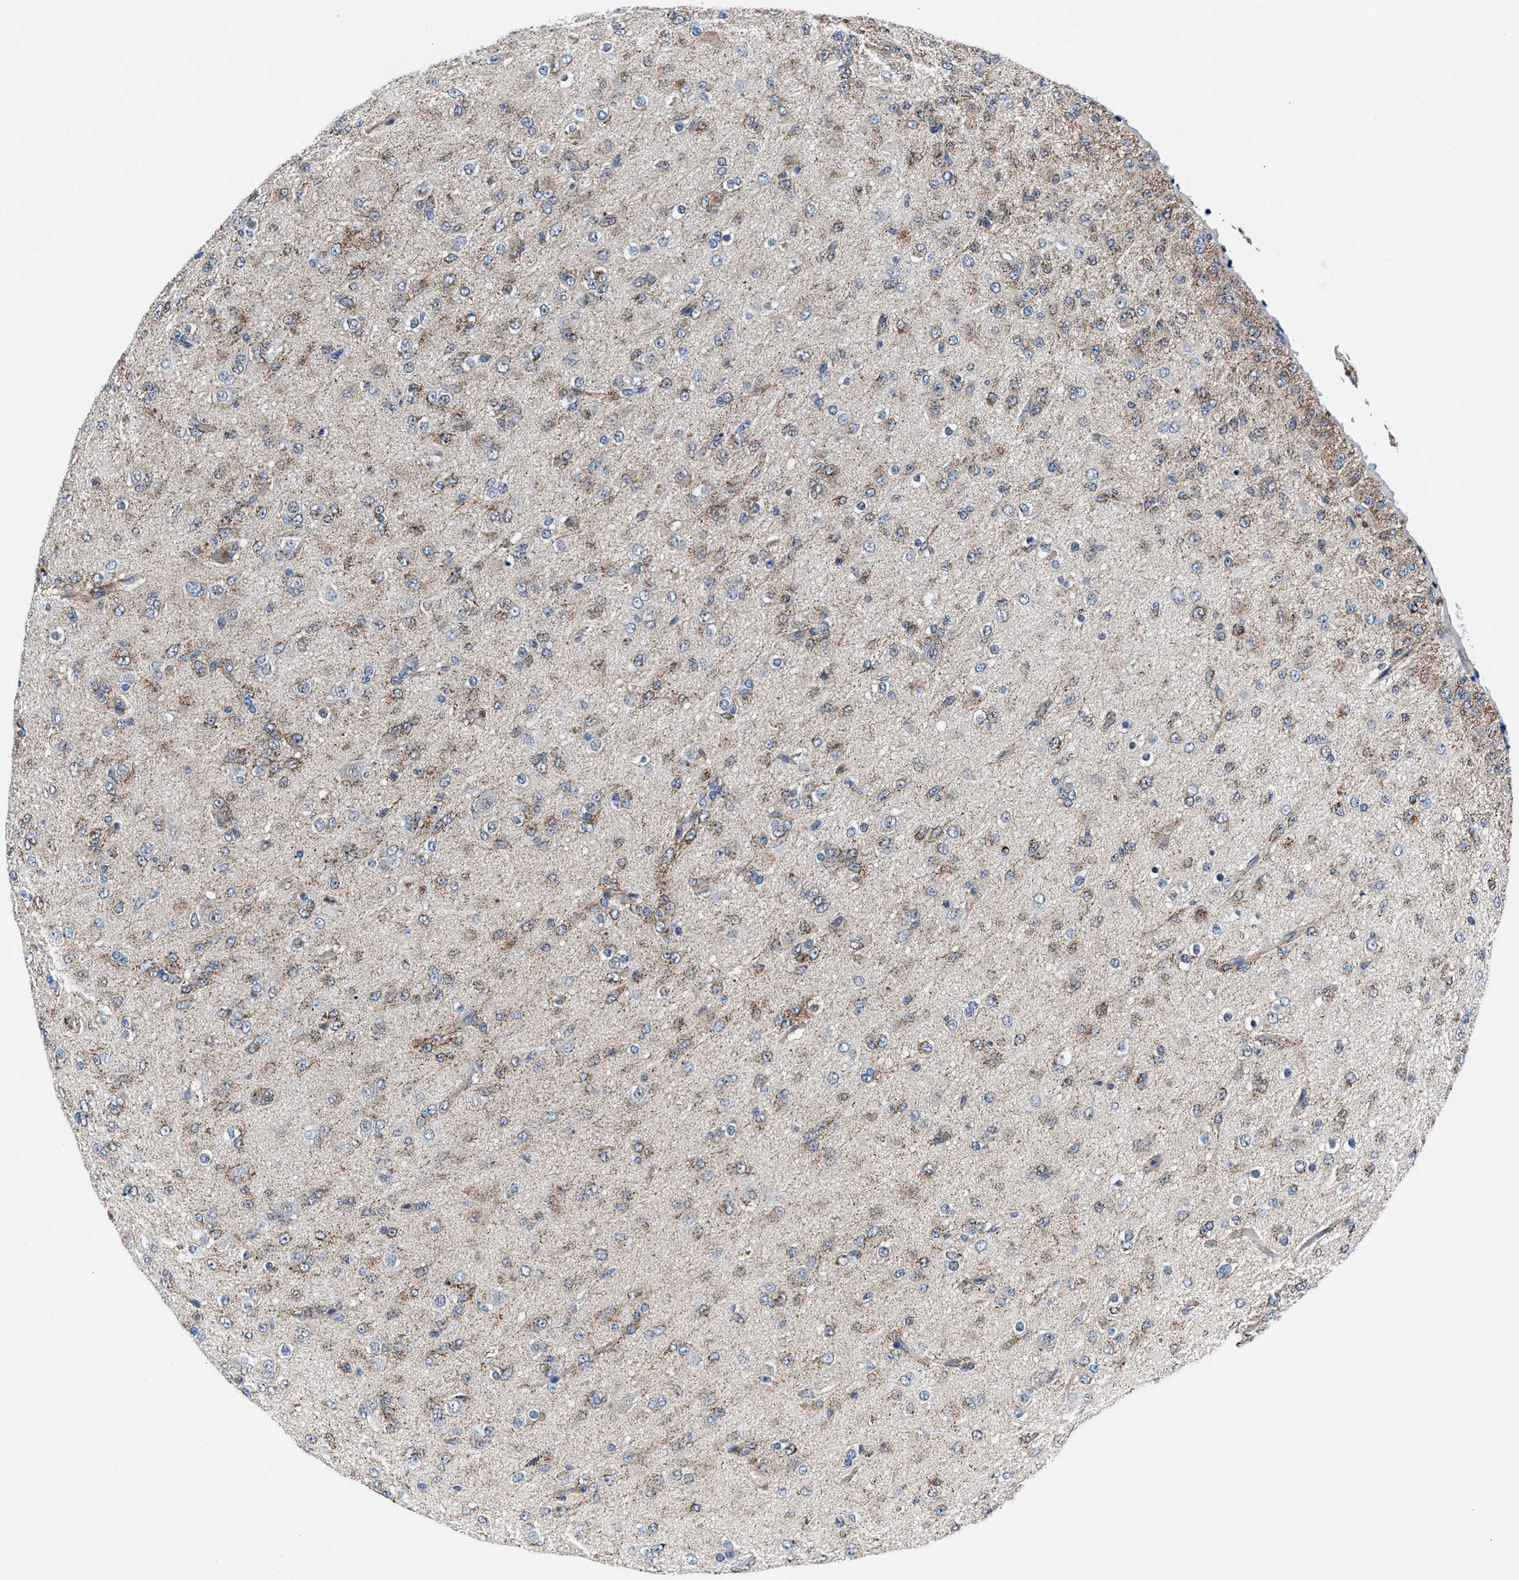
{"staining": {"intensity": "weak", "quantity": ">75%", "location": "cytoplasmic/membranous"}, "tissue": "glioma", "cell_type": "Tumor cells", "image_type": "cancer", "snomed": [{"axis": "morphology", "description": "Glioma, malignant, Low grade"}, {"axis": "topography", "description": "Brain"}], "caption": "Tumor cells show low levels of weak cytoplasmic/membranous expression in approximately >75% of cells in malignant low-grade glioma.", "gene": "NKTR", "patient": {"sex": "male", "age": 65}}